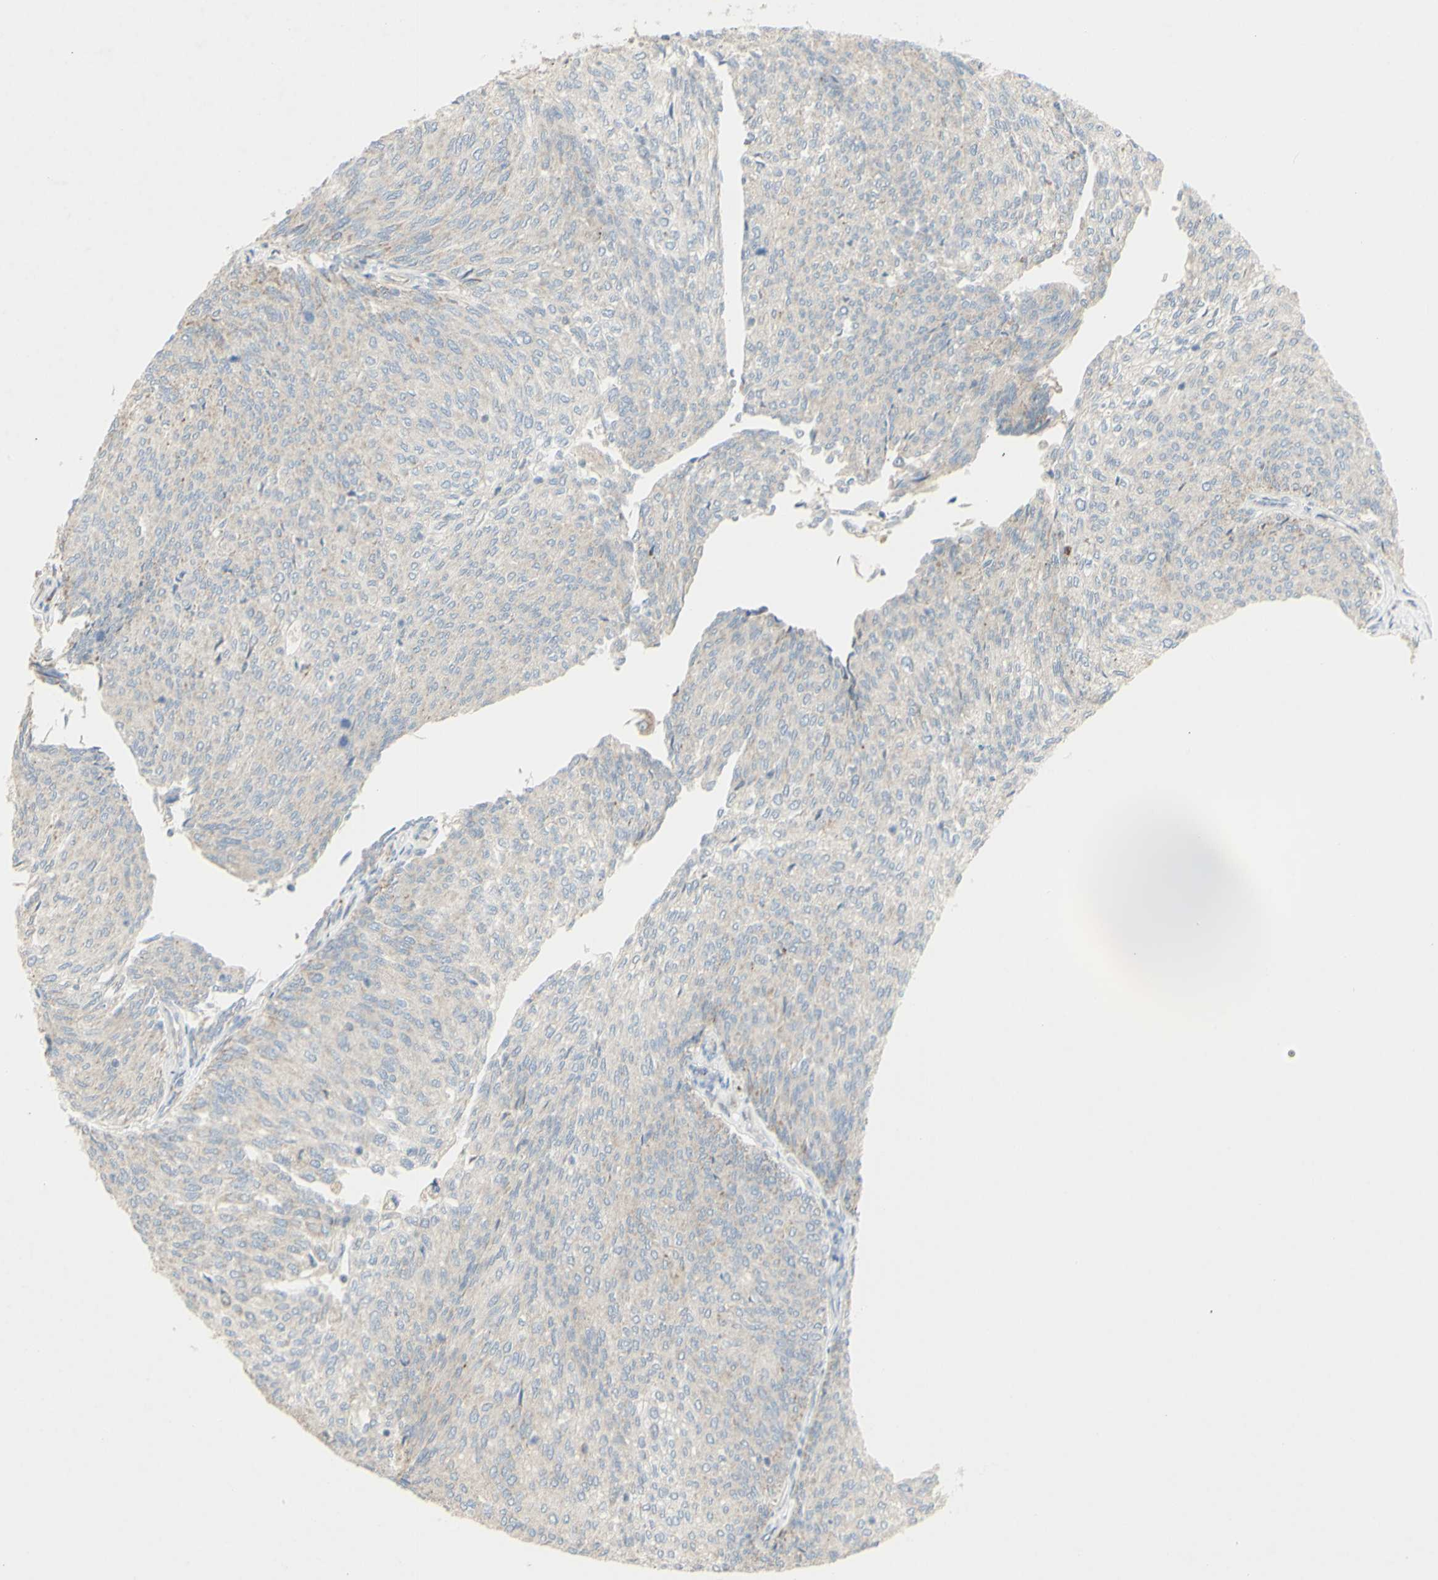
{"staining": {"intensity": "weak", "quantity": "<25%", "location": "cytoplasmic/membranous"}, "tissue": "urothelial cancer", "cell_type": "Tumor cells", "image_type": "cancer", "snomed": [{"axis": "morphology", "description": "Urothelial carcinoma, Low grade"}, {"axis": "topography", "description": "Urinary bladder"}], "caption": "Human urothelial carcinoma (low-grade) stained for a protein using immunohistochemistry (IHC) reveals no positivity in tumor cells.", "gene": "CNTNAP1", "patient": {"sex": "female", "age": 79}}